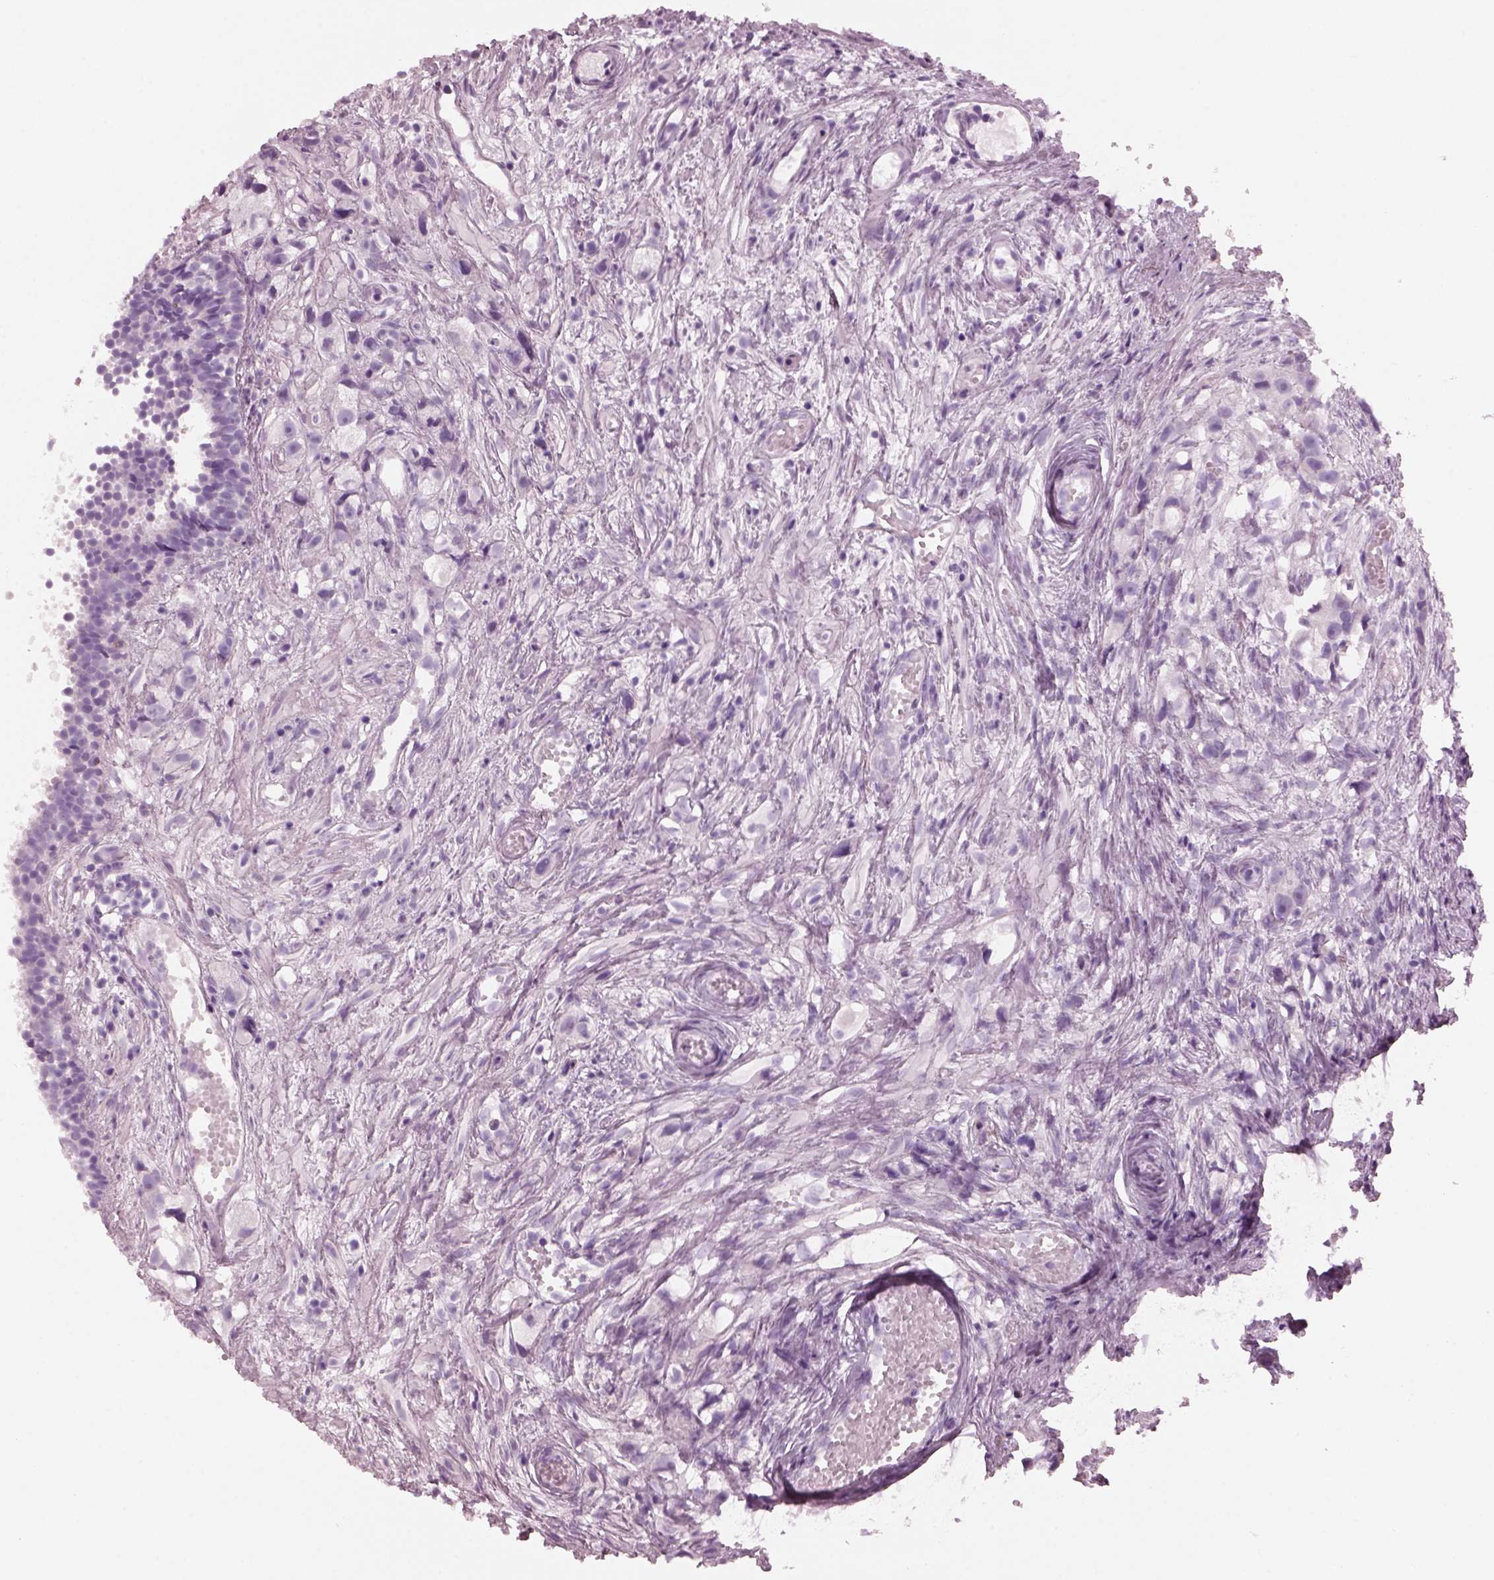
{"staining": {"intensity": "negative", "quantity": "none", "location": "none"}, "tissue": "prostate cancer", "cell_type": "Tumor cells", "image_type": "cancer", "snomed": [{"axis": "morphology", "description": "Adenocarcinoma, High grade"}, {"axis": "topography", "description": "Prostate"}], "caption": "Immunohistochemistry (IHC) histopathology image of neoplastic tissue: human prostate adenocarcinoma (high-grade) stained with DAB (3,3'-diaminobenzidine) exhibits no significant protein expression in tumor cells.", "gene": "HYDIN", "patient": {"sex": "male", "age": 75}}